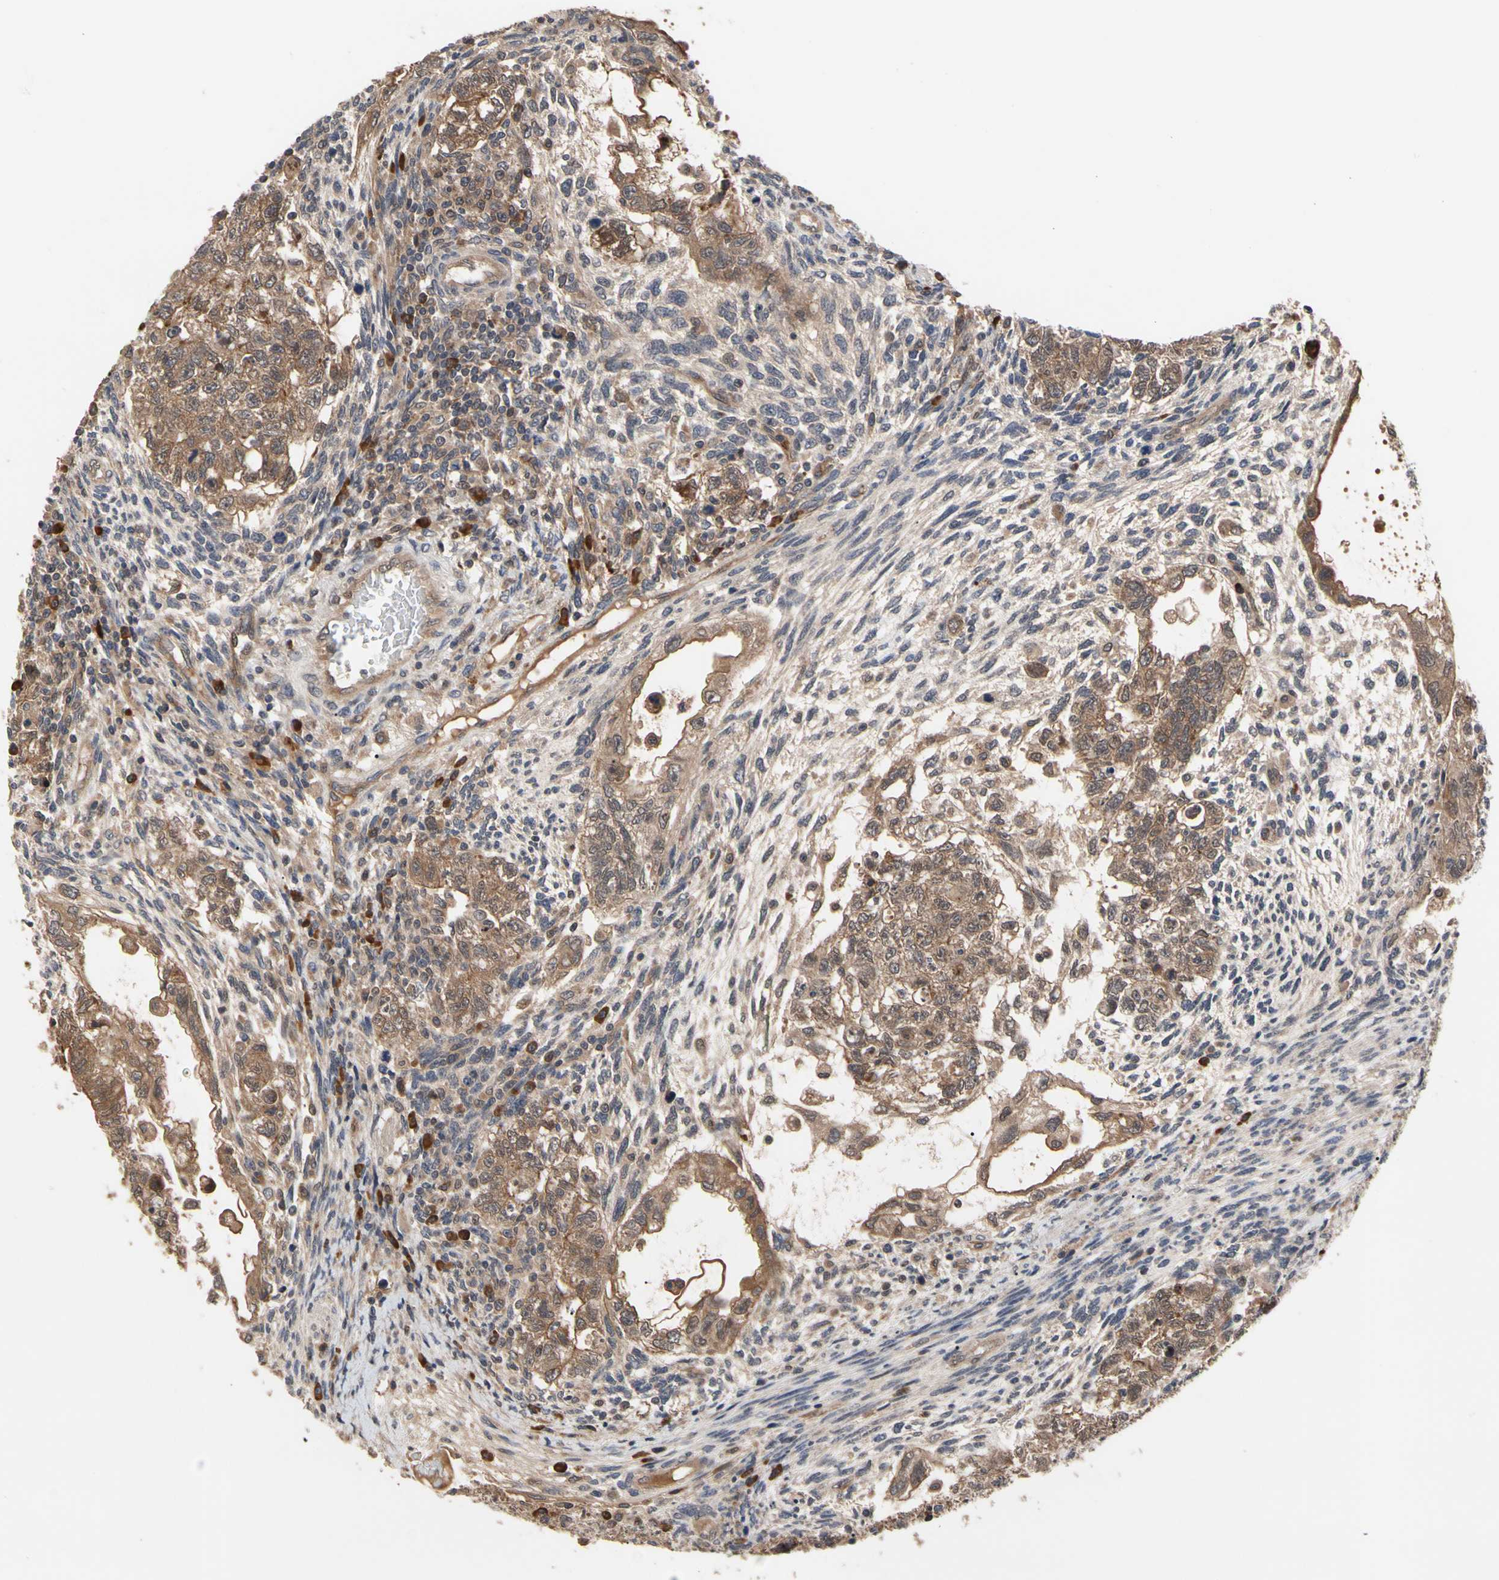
{"staining": {"intensity": "moderate", "quantity": ">75%", "location": "cytoplasmic/membranous"}, "tissue": "testis cancer", "cell_type": "Tumor cells", "image_type": "cancer", "snomed": [{"axis": "morphology", "description": "Normal tissue, NOS"}, {"axis": "morphology", "description": "Carcinoma, Embryonal, NOS"}, {"axis": "topography", "description": "Testis"}], "caption": "Human testis cancer stained with a brown dye exhibits moderate cytoplasmic/membranous positive expression in about >75% of tumor cells.", "gene": "CYTIP", "patient": {"sex": "male", "age": 36}}